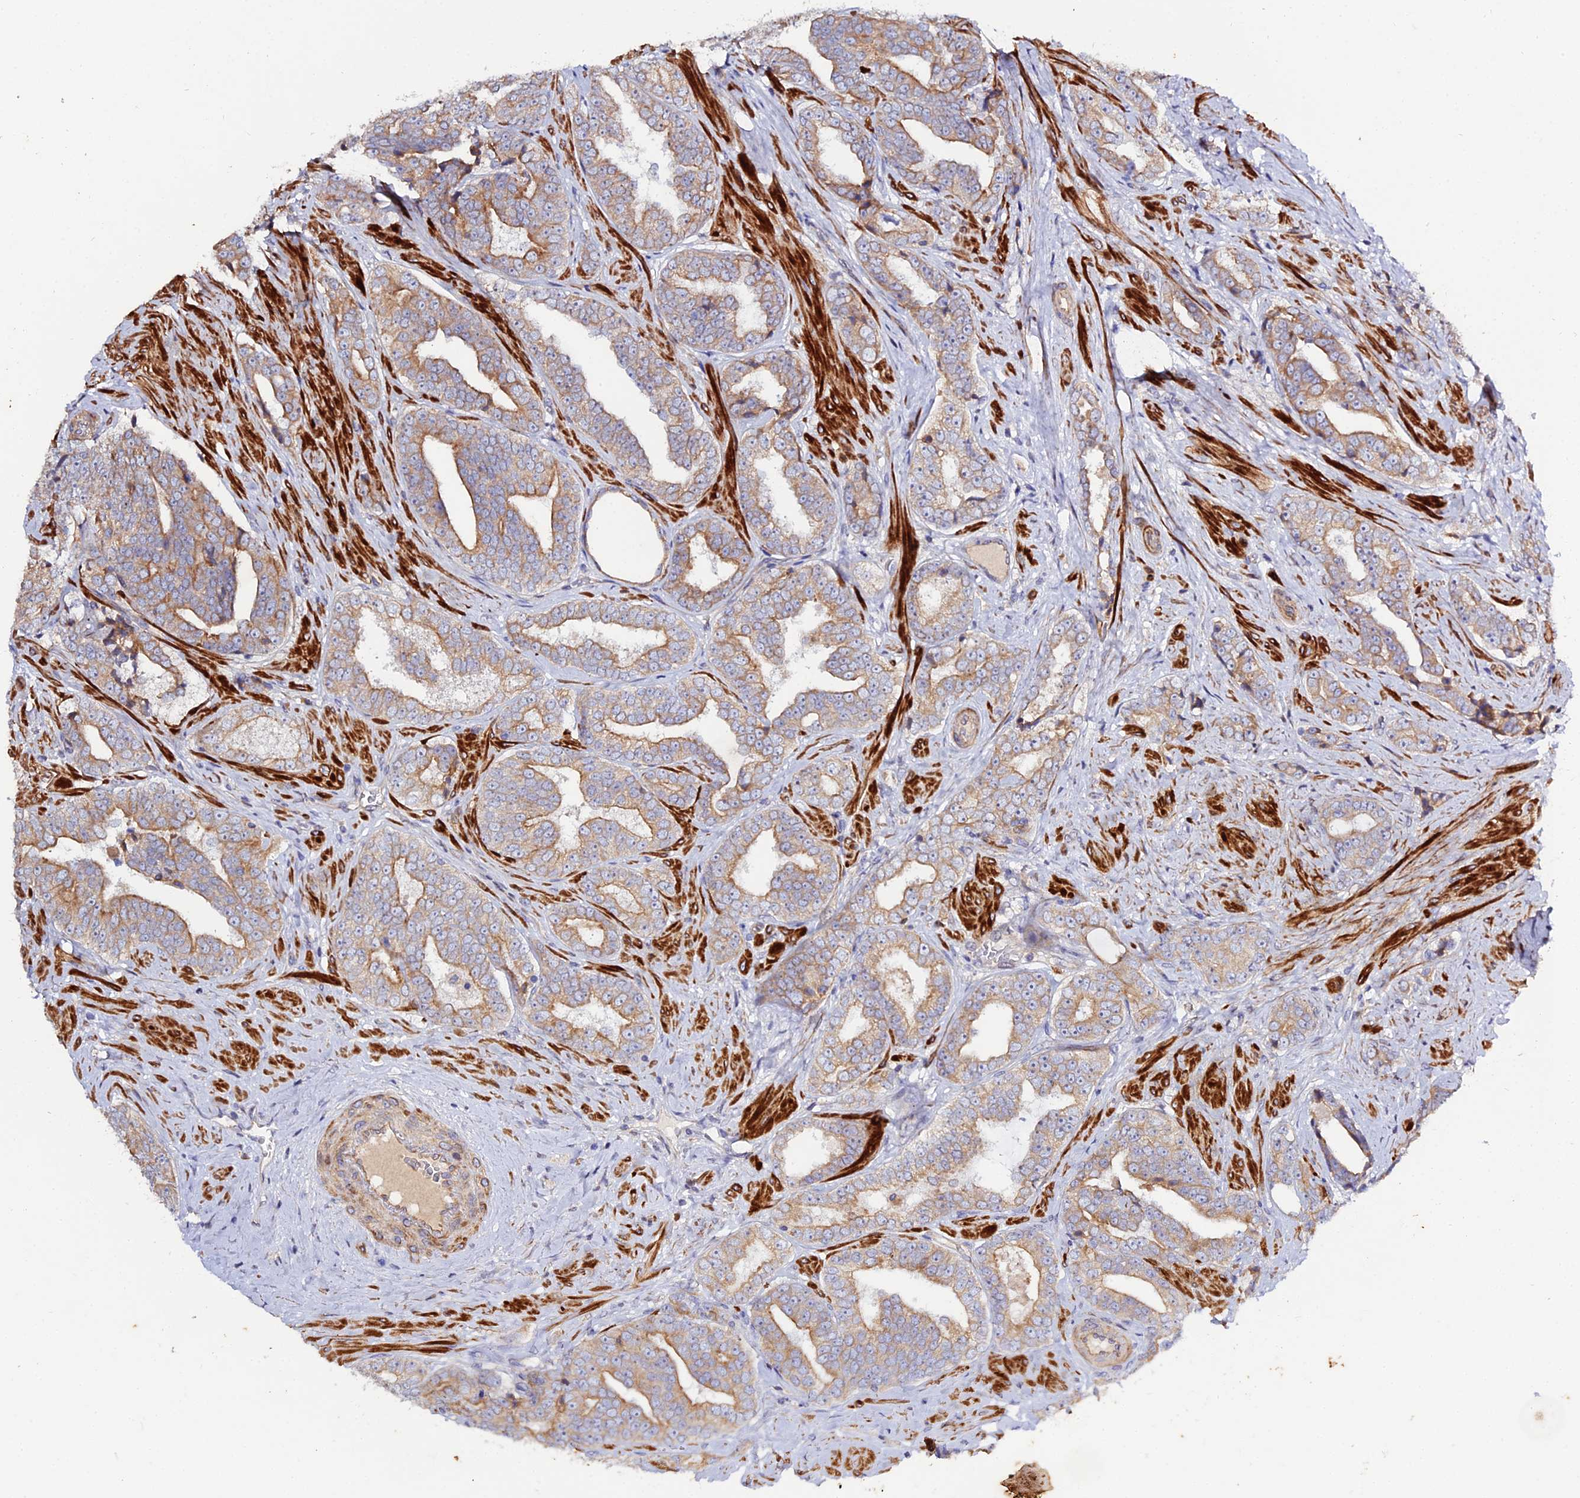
{"staining": {"intensity": "moderate", "quantity": ">75%", "location": "cytoplasmic/membranous"}, "tissue": "prostate cancer", "cell_type": "Tumor cells", "image_type": "cancer", "snomed": [{"axis": "morphology", "description": "Adenocarcinoma, High grade"}, {"axis": "topography", "description": "Prostate"}], "caption": "This micrograph demonstrates high-grade adenocarcinoma (prostate) stained with immunohistochemistry (IHC) to label a protein in brown. The cytoplasmic/membranous of tumor cells show moderate positivity for the protein. Nuclei are counter-stained blue.", "gene": "ARL6IP1", "patient": {"sex": "male", "age": 67}}